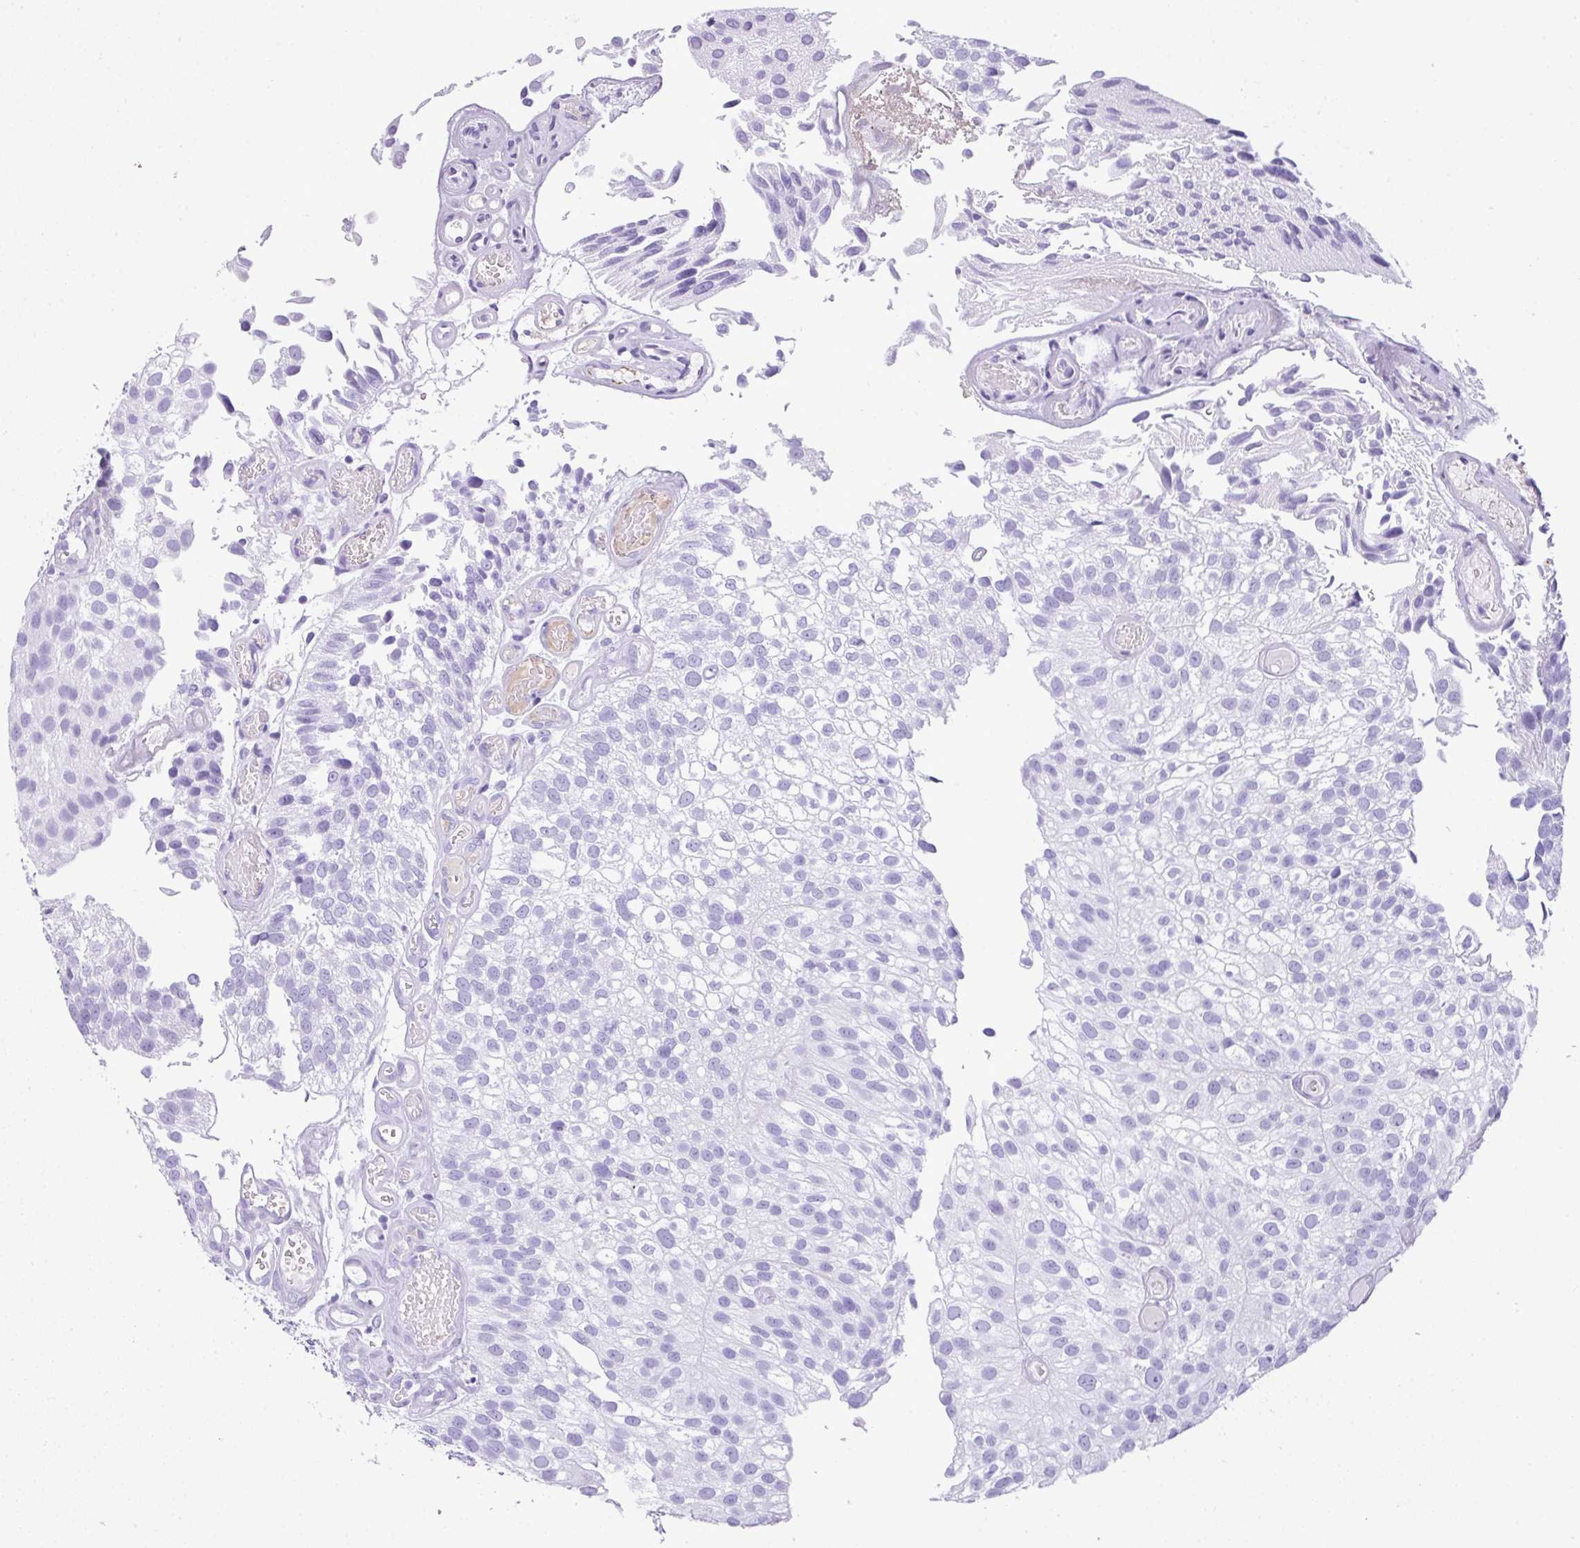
{"staining": {"intensity": "negative", "quantity": "none", "location": "none"}, "tissue": "urothelial cancer", "cell_type": "Tumor cells", "image_type": "cancer", "snomed": [{"axis": "morphology", "description": "Urothelial carcinoma, NOS"}, {"axis": "topography", "description": "Urinary bladder"}], "caption": "The micrograph displays no staining of tumor cells in transitional cell carcinoma.", "gene": "TNP1", "patient": {"sex": "male", "age": 87}}